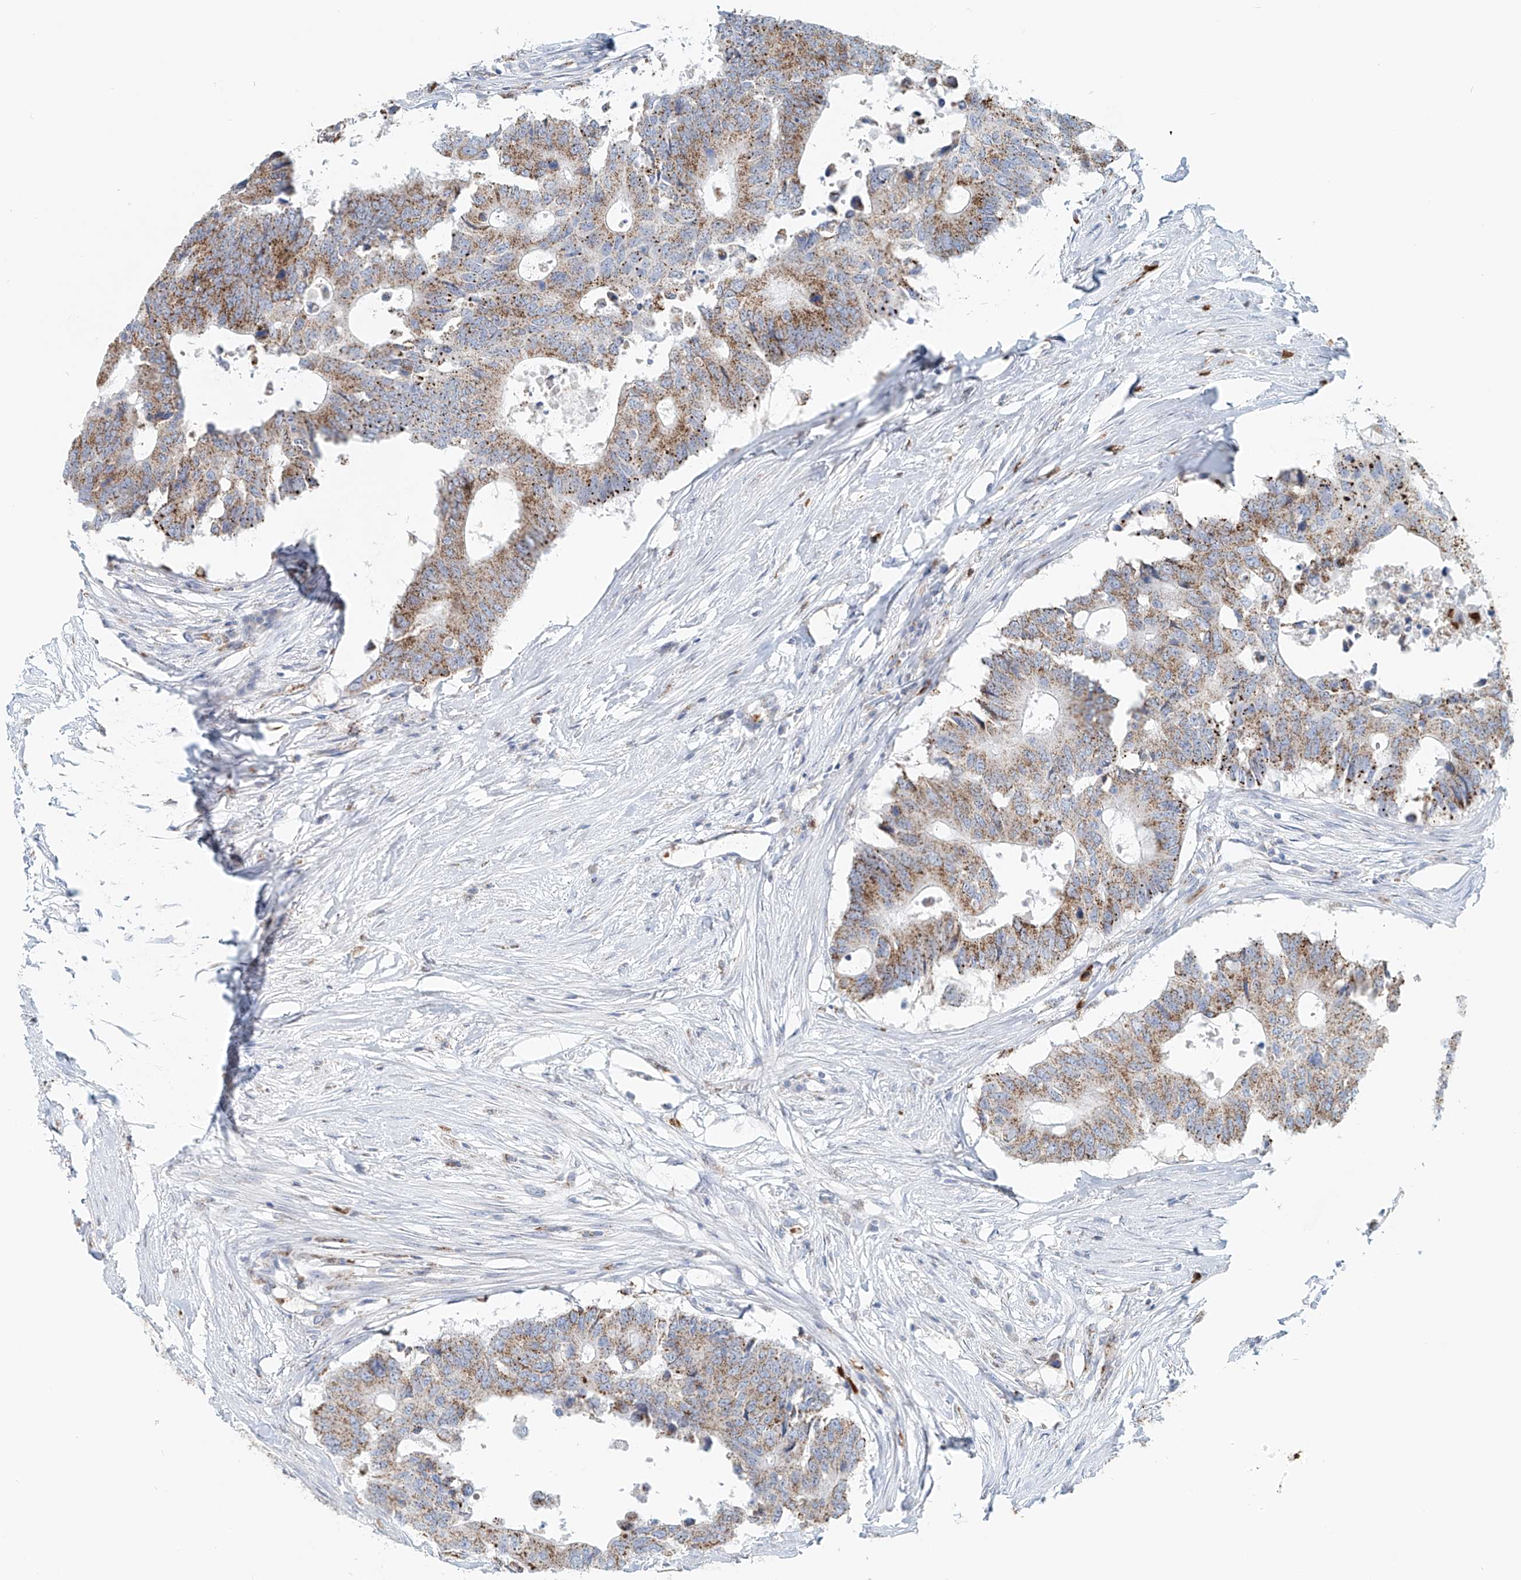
{"staining": {"intensity": "moderate", "quantity": ">75%", "location": "cytoplasmic/membranous"}, "tissue": "colorectal cancer", "cell_type": "Tumor cells", "image_type": "cancer", "snomed": [{"axis": "morphology", "description": "Adenocarcinoma, NOS"}, {"axis": "topography", "description": "Colon"}], "caption": "Tumor cells exhibit moderate cytoplasmic/membranous staining in about >75% of cells in adenocarcinoma (colorectal). (DAB (3,3'-diaminobenzidine) IHC, brown staining for protein, blue staining for nuclei).", "gene": "PTPRA", "patient": {"sex": "male", "age": 71}}